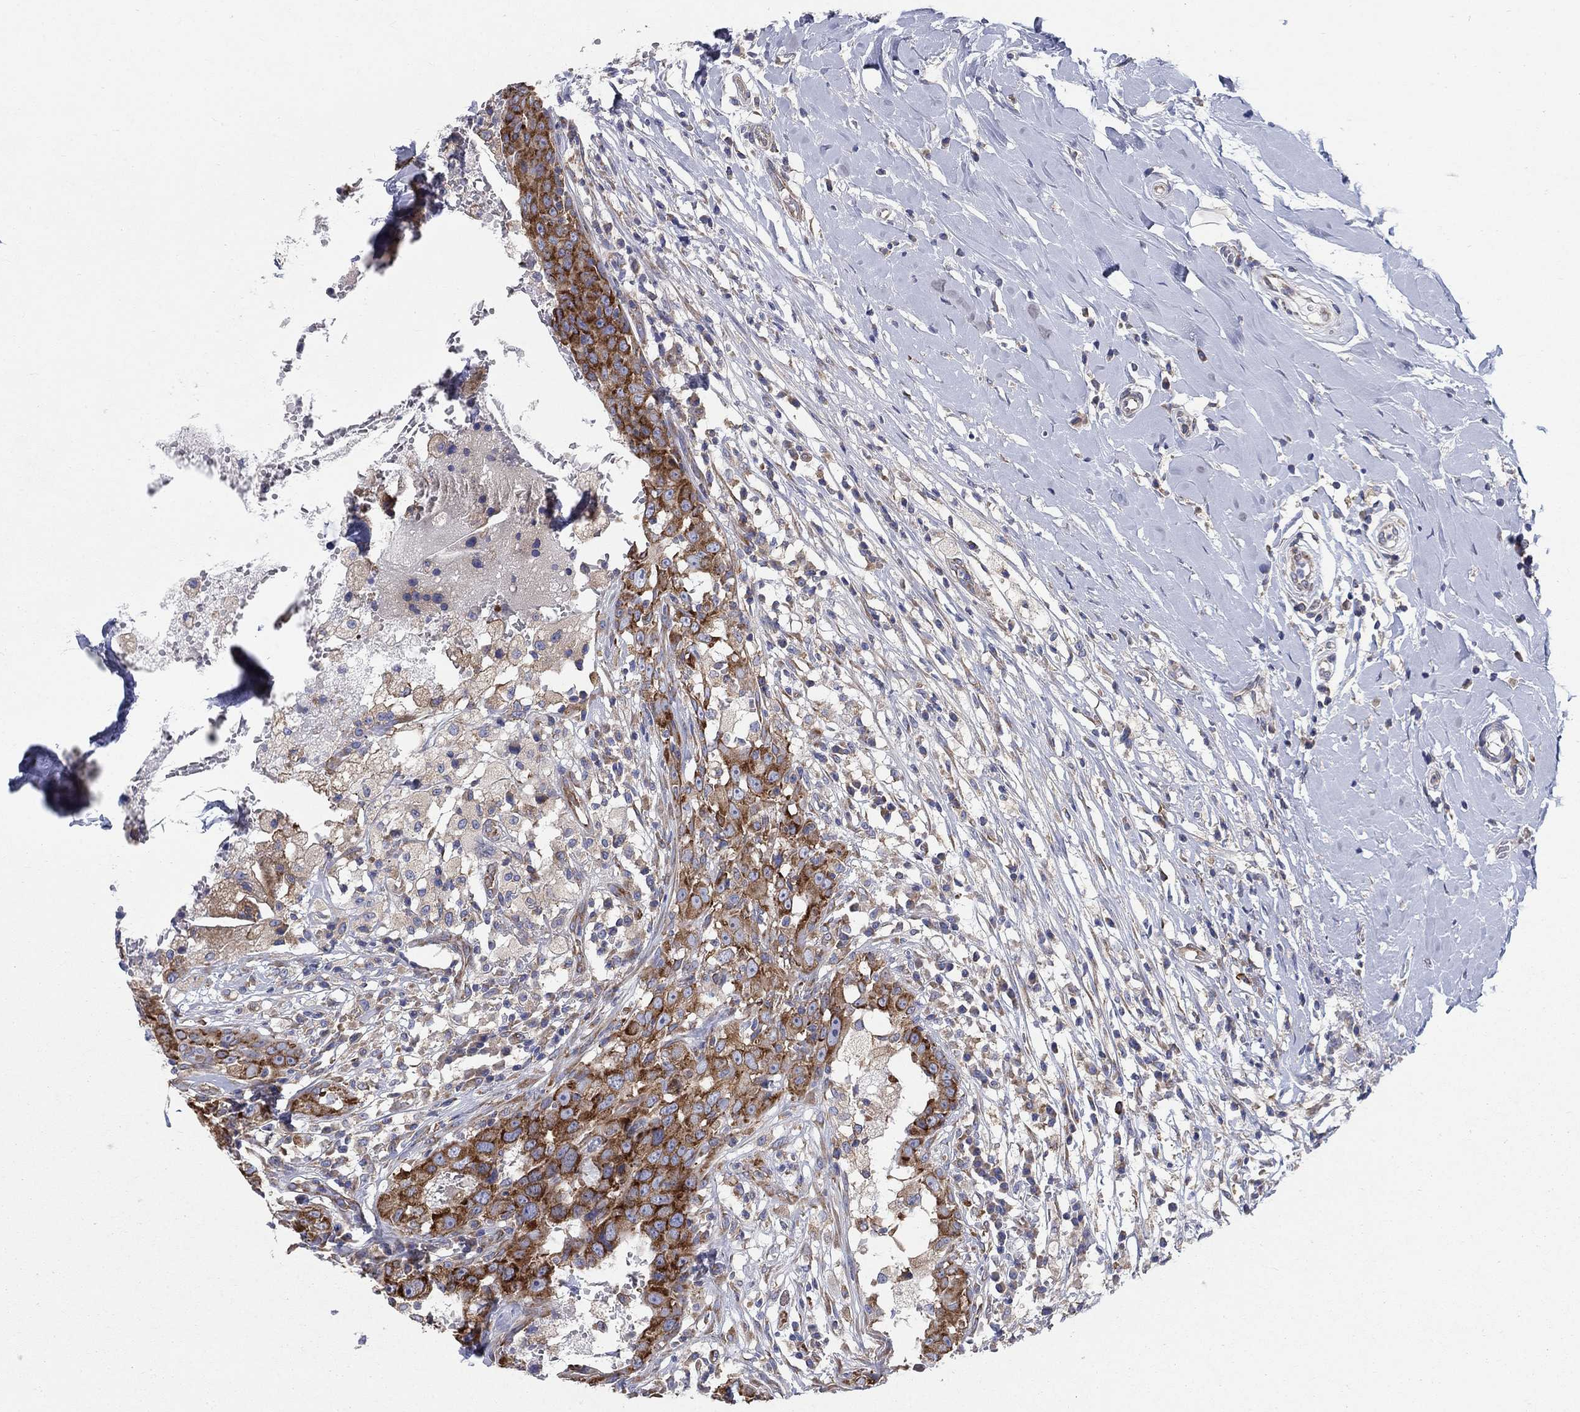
{"staining": {"intensity": "strong", "quantity": ">75%", "location": "cytoplasmic/membranous"}, "tissue": "breast cancer", "cell_type": "Tumor cells", "image_type": "cancer", "snomed": [{"axis": "morphology", "description": "Duct carcinoma"}, {"axis": "topography", "description": "Breast"}], "caption": "High-power microscopy captured an immunohistochemistry photomicrograph of invasive ductal carcinoma (breast), revealing strong cytoplasmic/membranous staining in about >75% of tumor cells.", "gene": "TMEM59", "patient": {"sex": "female", "age": 27}}